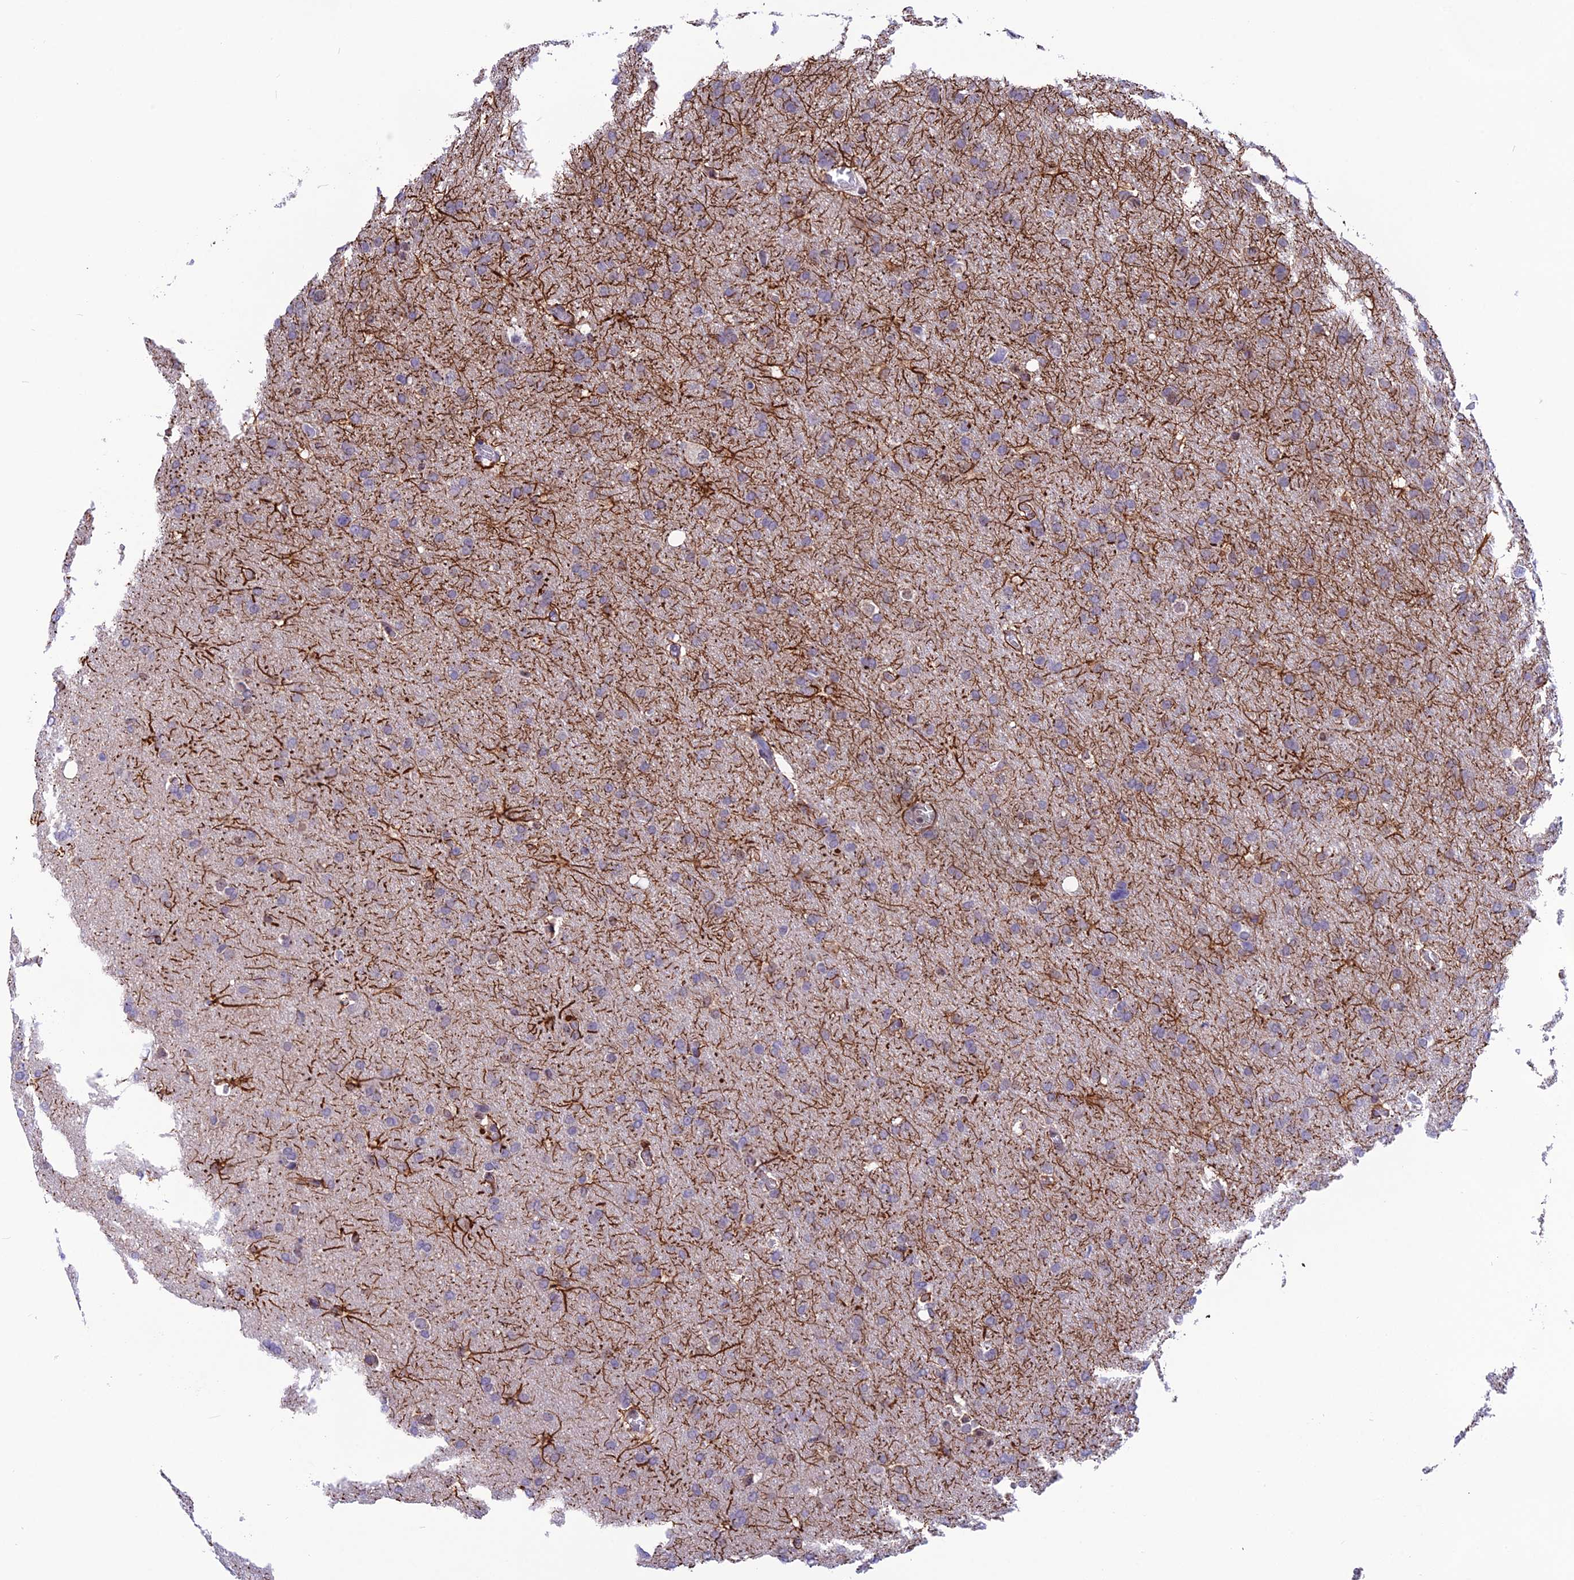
{"staining": {"intensity": "negative", "quantity": "none", "location": "none"}, "tissue": "glioma", "cell_type": "Tumor cells", "image_type": "cancer", "snomed": [{"axis": "morphology", "description": "Glioma, malignant, High grade"}, {"axis": "topography", "description": "Cerebral cortex"}], "caption": "A high-resolution histopathology image shows immunohistochemistry staining of glioma, which exhibits no significant positivity in tumor cells.", "gene": "MIS12", "patient": {"sex": "female", "age": 36}}